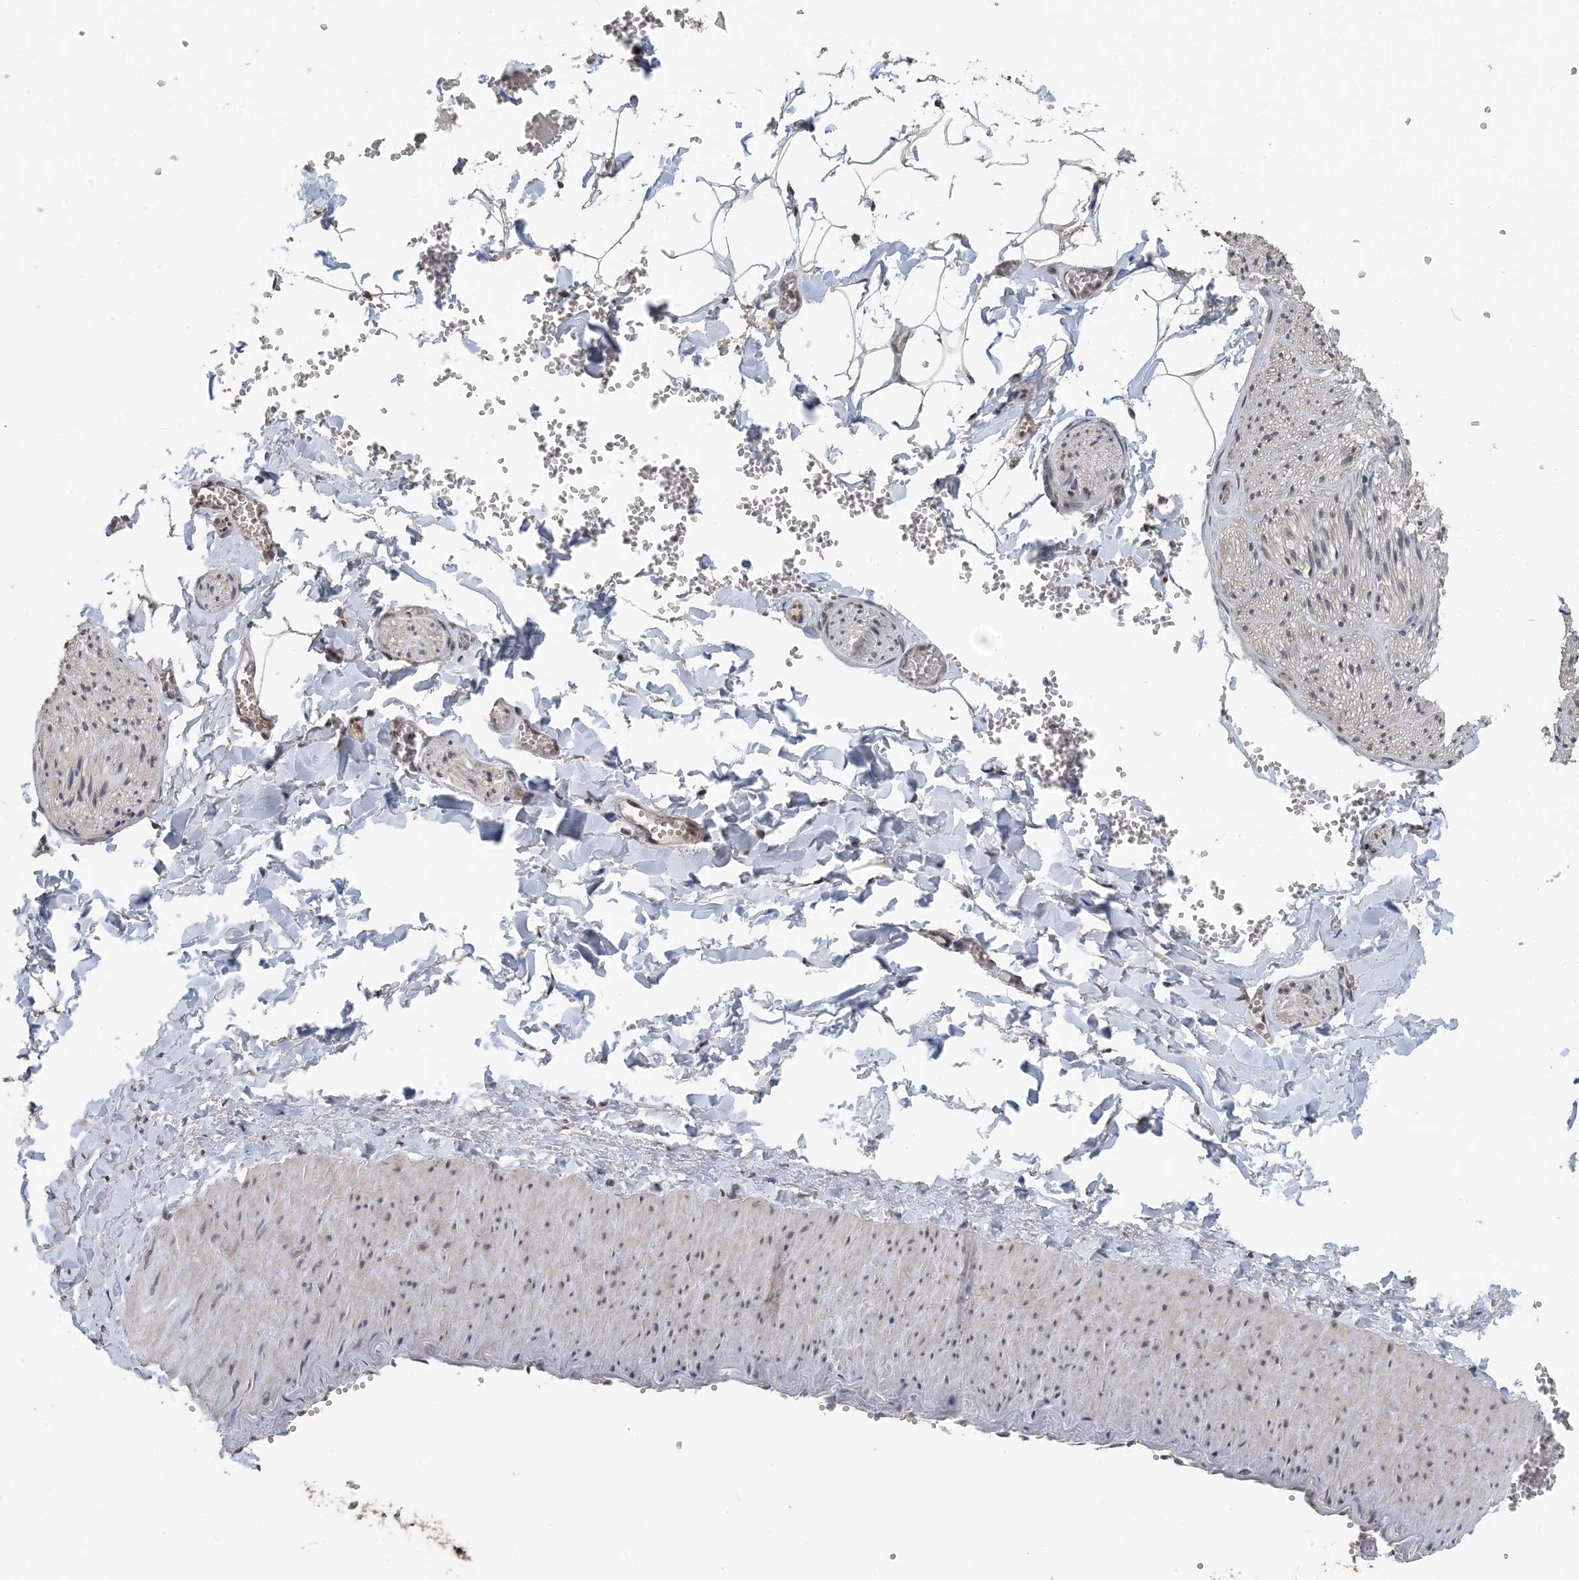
{"staining": {"intensity": "weak", "quantity": ">75%", "location": "nuclear"}, "tissue": "adipose tissue", "cell_type": "Adipocytes", "image_type": "normal", "snomed": [{"axis": "morphology", "description": "Normal tissue, NOS"}, {"axis": "topography", "description": "Gallbladder"}, {"axis": "topography", "description": "Peripheral nerve tissue"}], "caption": "The histopathology image reveals immunohistochemical staining of benign adipose tissue. There is weak nuclear positivity is identified in about >75% of adipocytes. The staining was performed using DAB (3,3'-diaminobenzidine), with brown indicating positive protein expression. Nuclei are stained blue with hematoxylin.", "gene": "MBD2", "patient": {"sex": "male", "age": 38}}